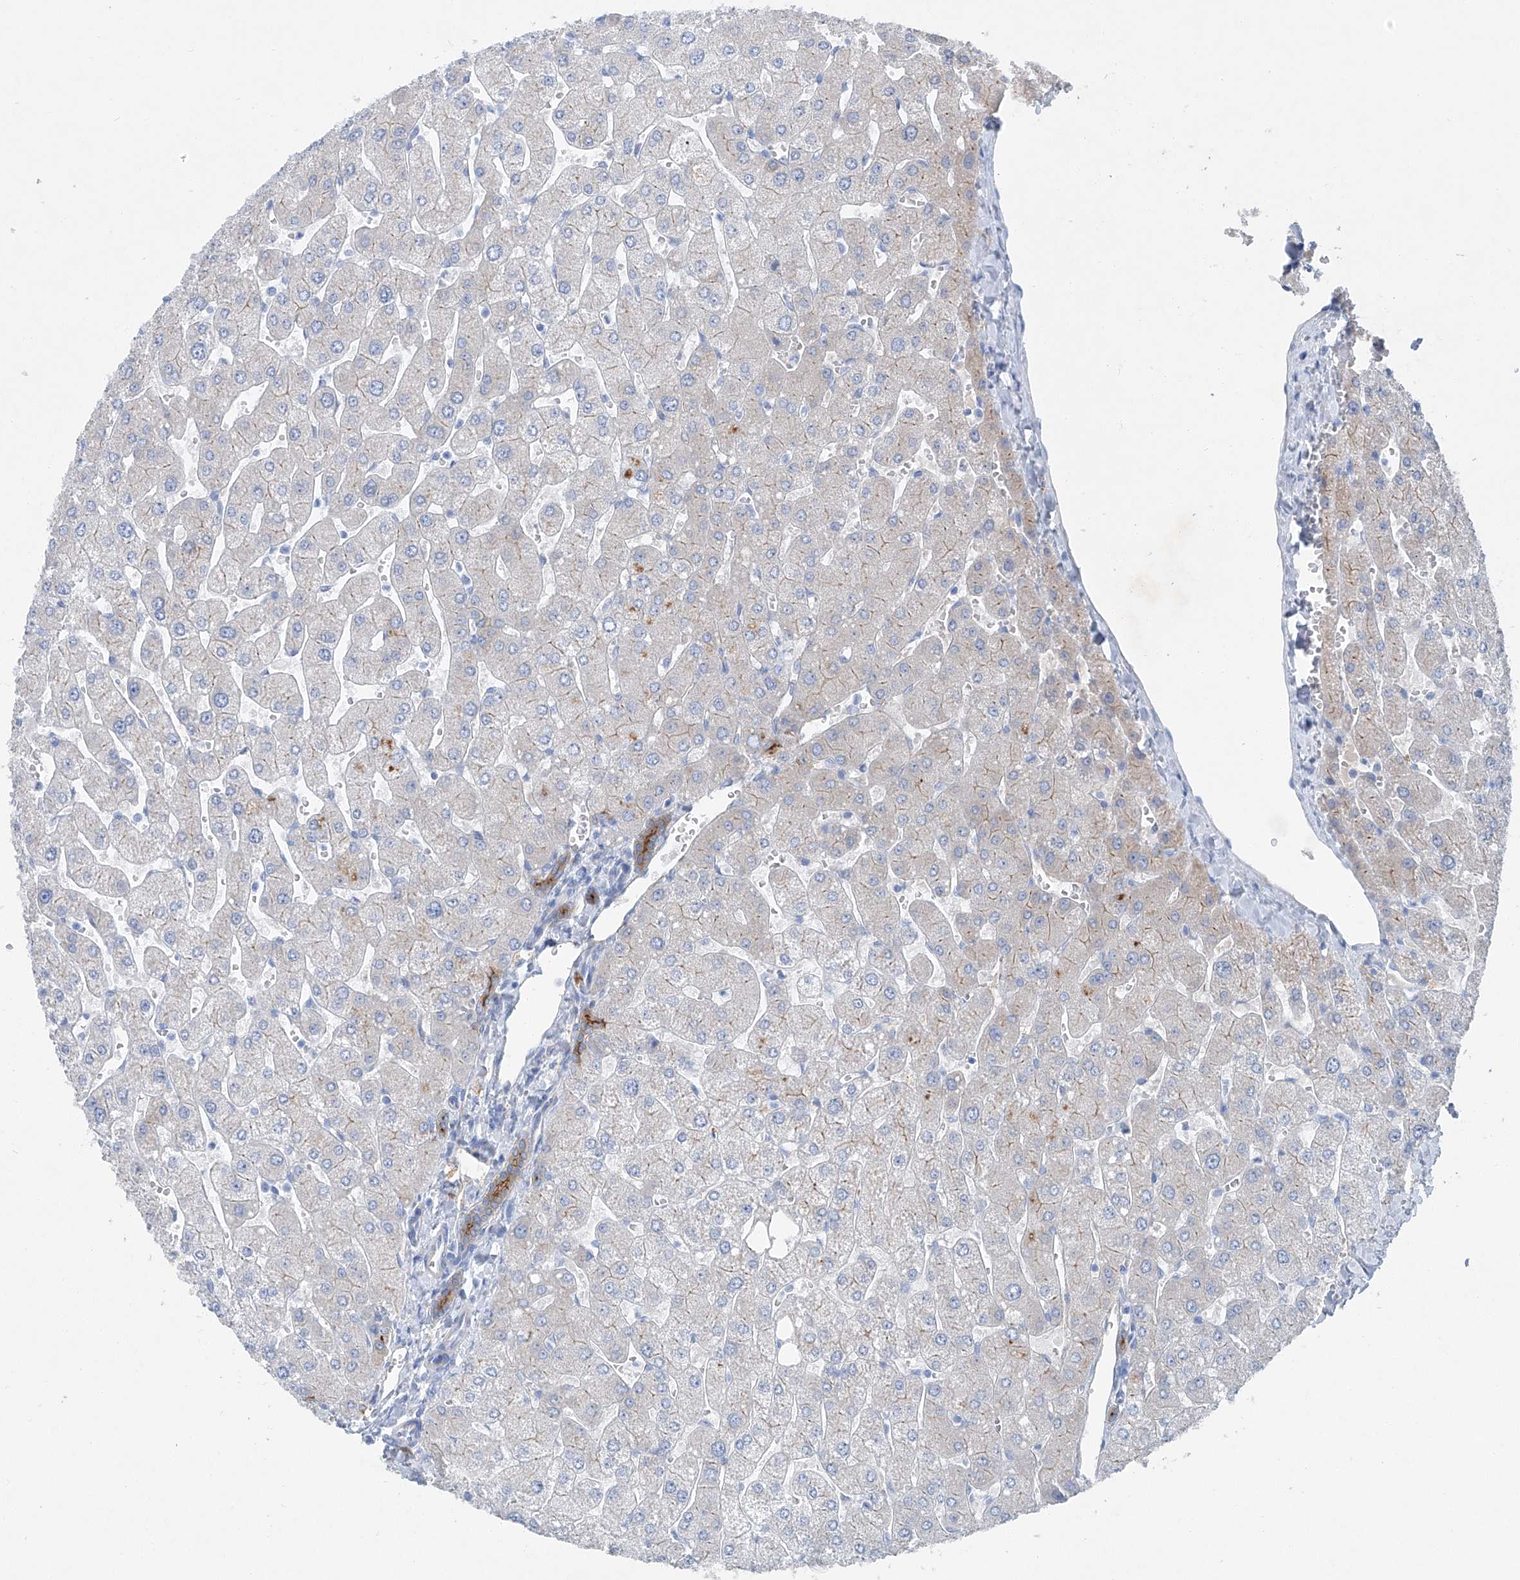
{"staining": {"intensity": "moderate", "quantity": "25%-75%", "location": "cytoplasmic/membranous"}, "tissue": "liver", "cell_type": "Cholangiocytes", "image_type": "normal", "snomed": [{"axis": "morphology", "description": "Normal tissue, NOS"}, {"axis": "topography", "description": "Liver"}], "caption": "Human liver stained with a brown dye shows moderate cytoplasmic/membranous positive positivity in about 25%-75% of cholangiocytes.", "gene": "MAGI1", "patient": {"sex": "male", "age": 55}}